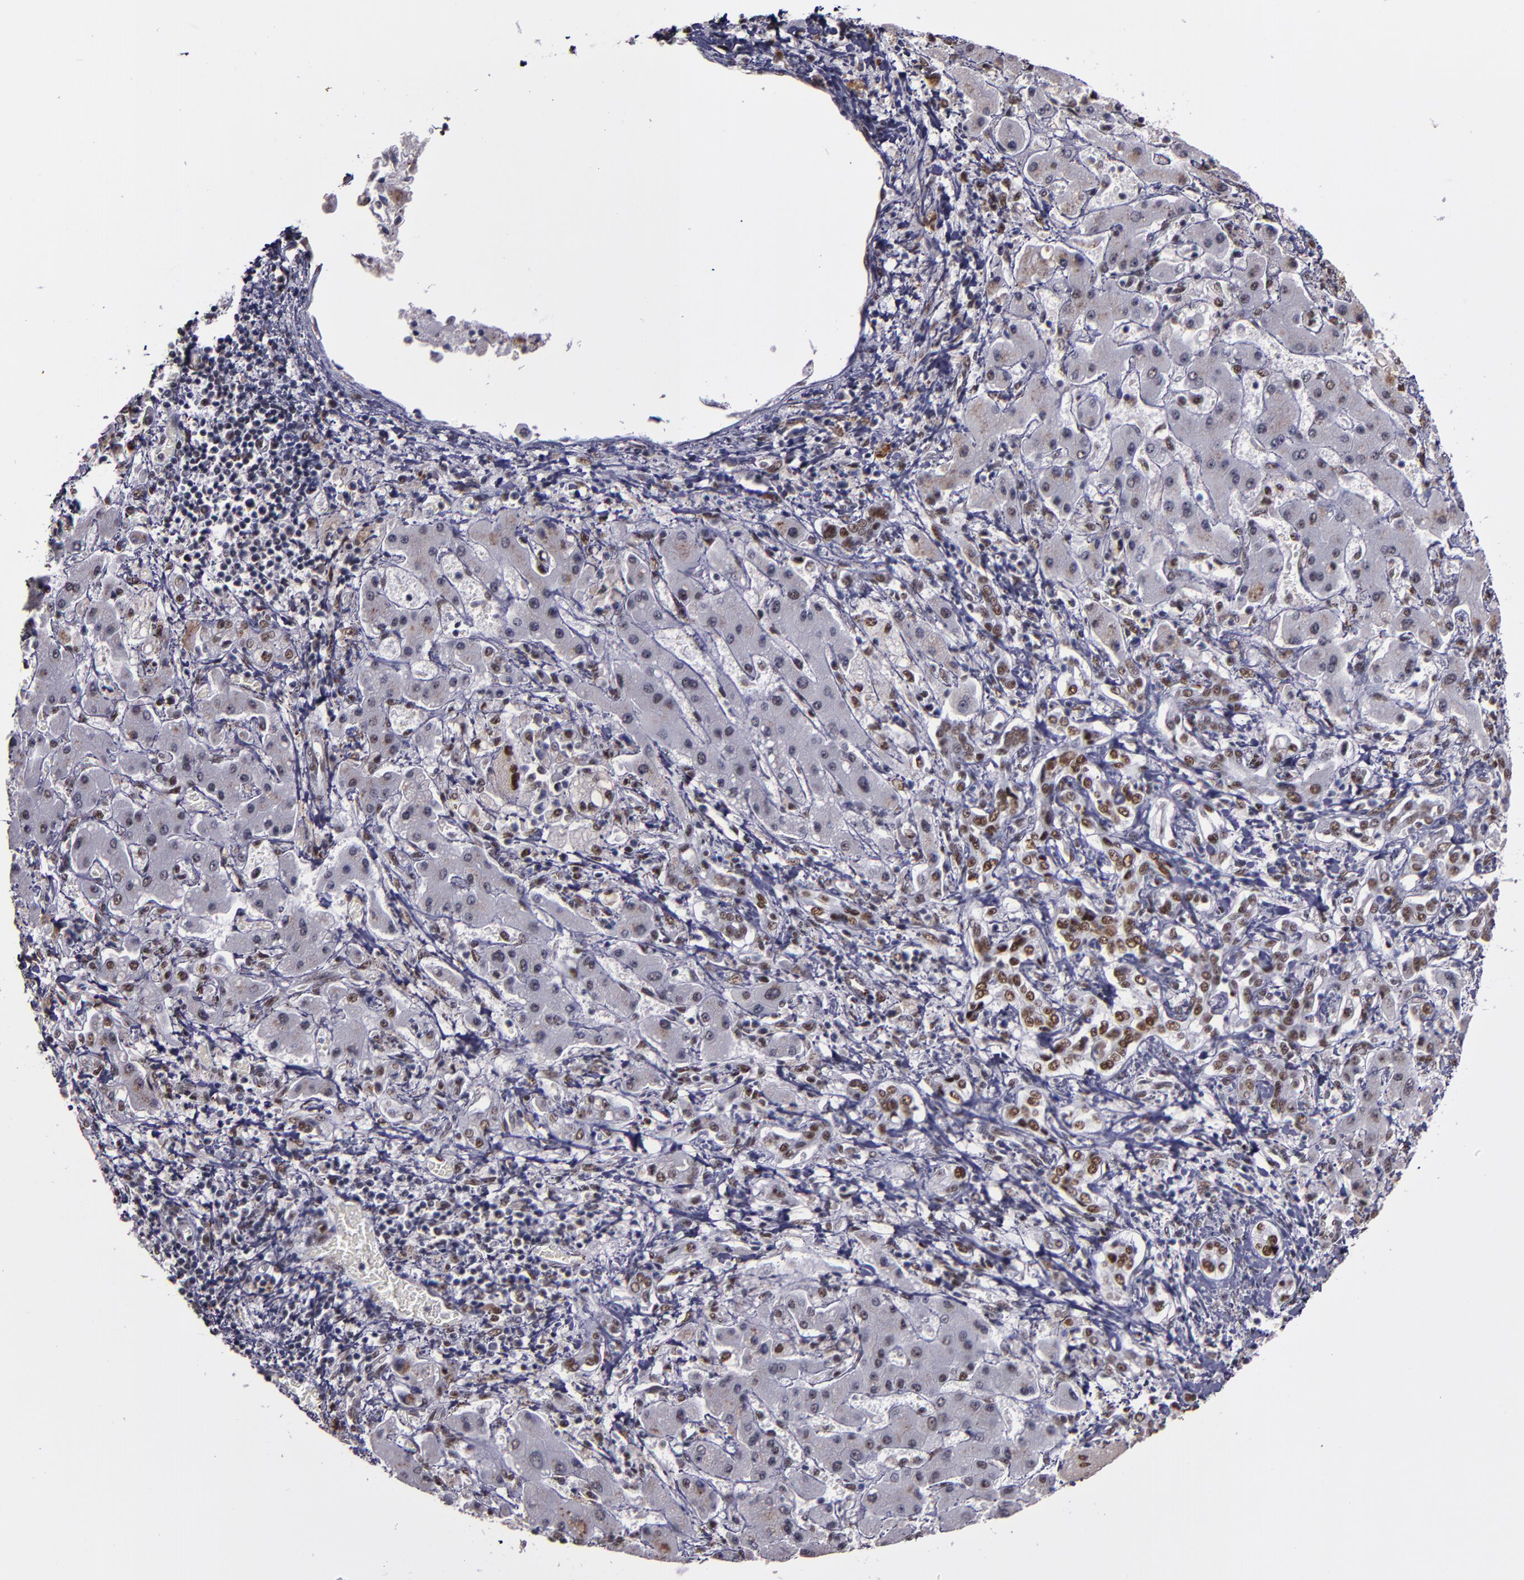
{"staining": {"intensity": "moderate", "quantity": "<25%", "location": "nuclear"}, "tissue": "liver cancer", "cell_type": "Tumor cells", "image_type": "cancer", "snomed": [{"axis": "morphology", "description": "Cholangiocarcinoma"}, {"axis": "topography", "description": "Liver"}], "caption": "IHC (DAB (3,3'-diaminobenzidine)) staining of liver cancer (cholangiocarcinoma) exhibits moderate nuclear protein expression in approximately <25% of tumor cells.", "gene": "PPP4R3A", "patient": {"sex": "male", "age": 50}}